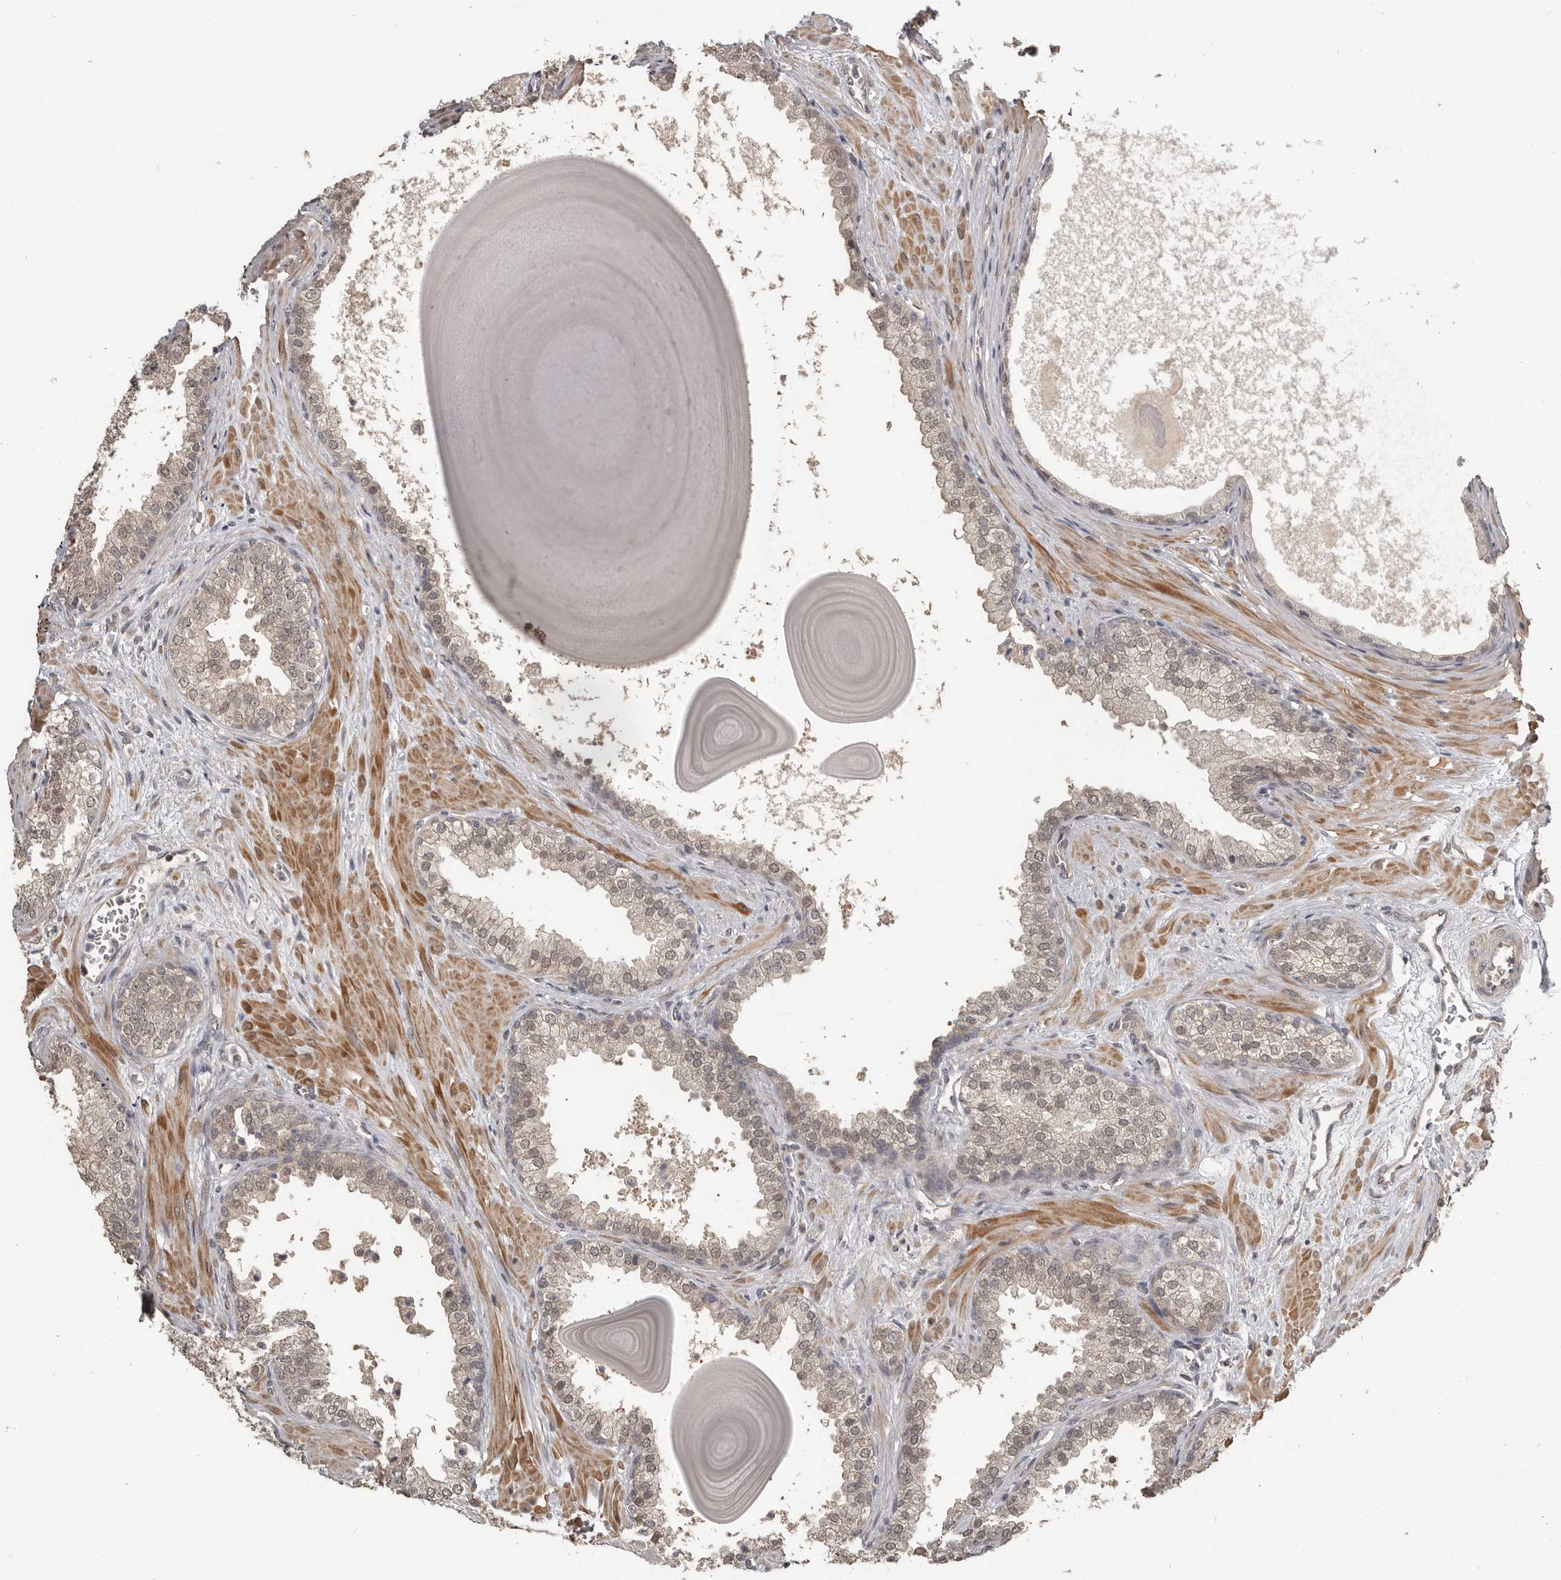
{"staining": {"intensity": "weak", "quantity": "25%-75%", "location": "cytoplasmic/membranous,nuclear"}, "tissue": "prostate", "cell_type": "Glandular cells", "image_type": "normal", "snomed": [{"axis": "morphology", "description": "Normal tissue, NOS"}, {"axis": "topography", "description": "Prostate"}], "caption": "Benign prostate exhibits weak cytoplasmic/membranous,nuclear expression in about 25%-75% of glandular cells The protein of interest is shown in brown color, while the nuclei are stained blue..", "gene": "ZFP14", "patient": {"sex": "male", "age": 48}}